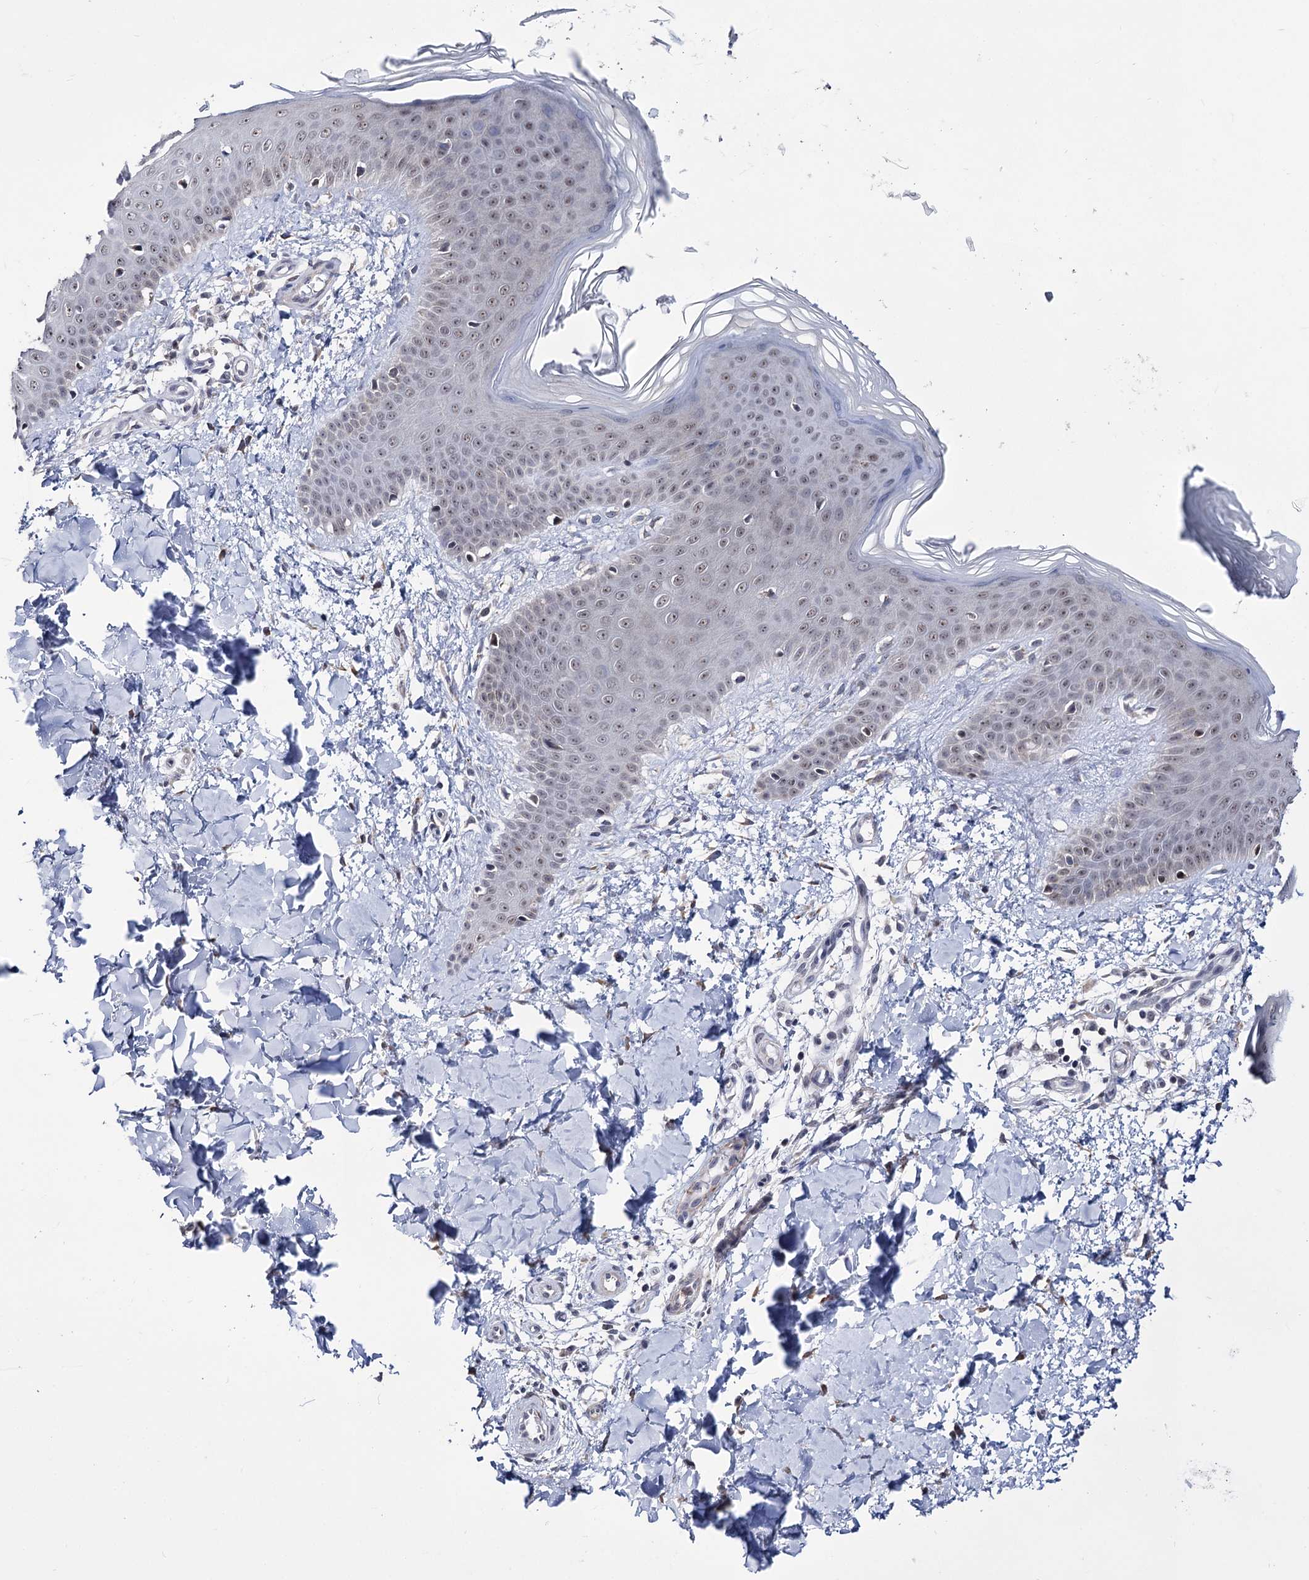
{"staining": {"intensity": "weak", "quantity": ">75%", "location": "cytoplasmic/membranous,nuclear"}, "tissue": "skin", "cell_type": "Fibroblasts", "image_type": "normal", "snomed": [{"axis": "morphology", "description": "Normal tissue, NOS"}, {"axis": "topography", "description": "Skin"}], "caption": "Immunohistochemistry (IHC) of benign human skin shows low levels of weak cytoplasmic/membranous,nuclear positivity in about >75% of fibroblasts.", "gene": "PPRC1", "patient": {"sex": "male", "age": 36}}